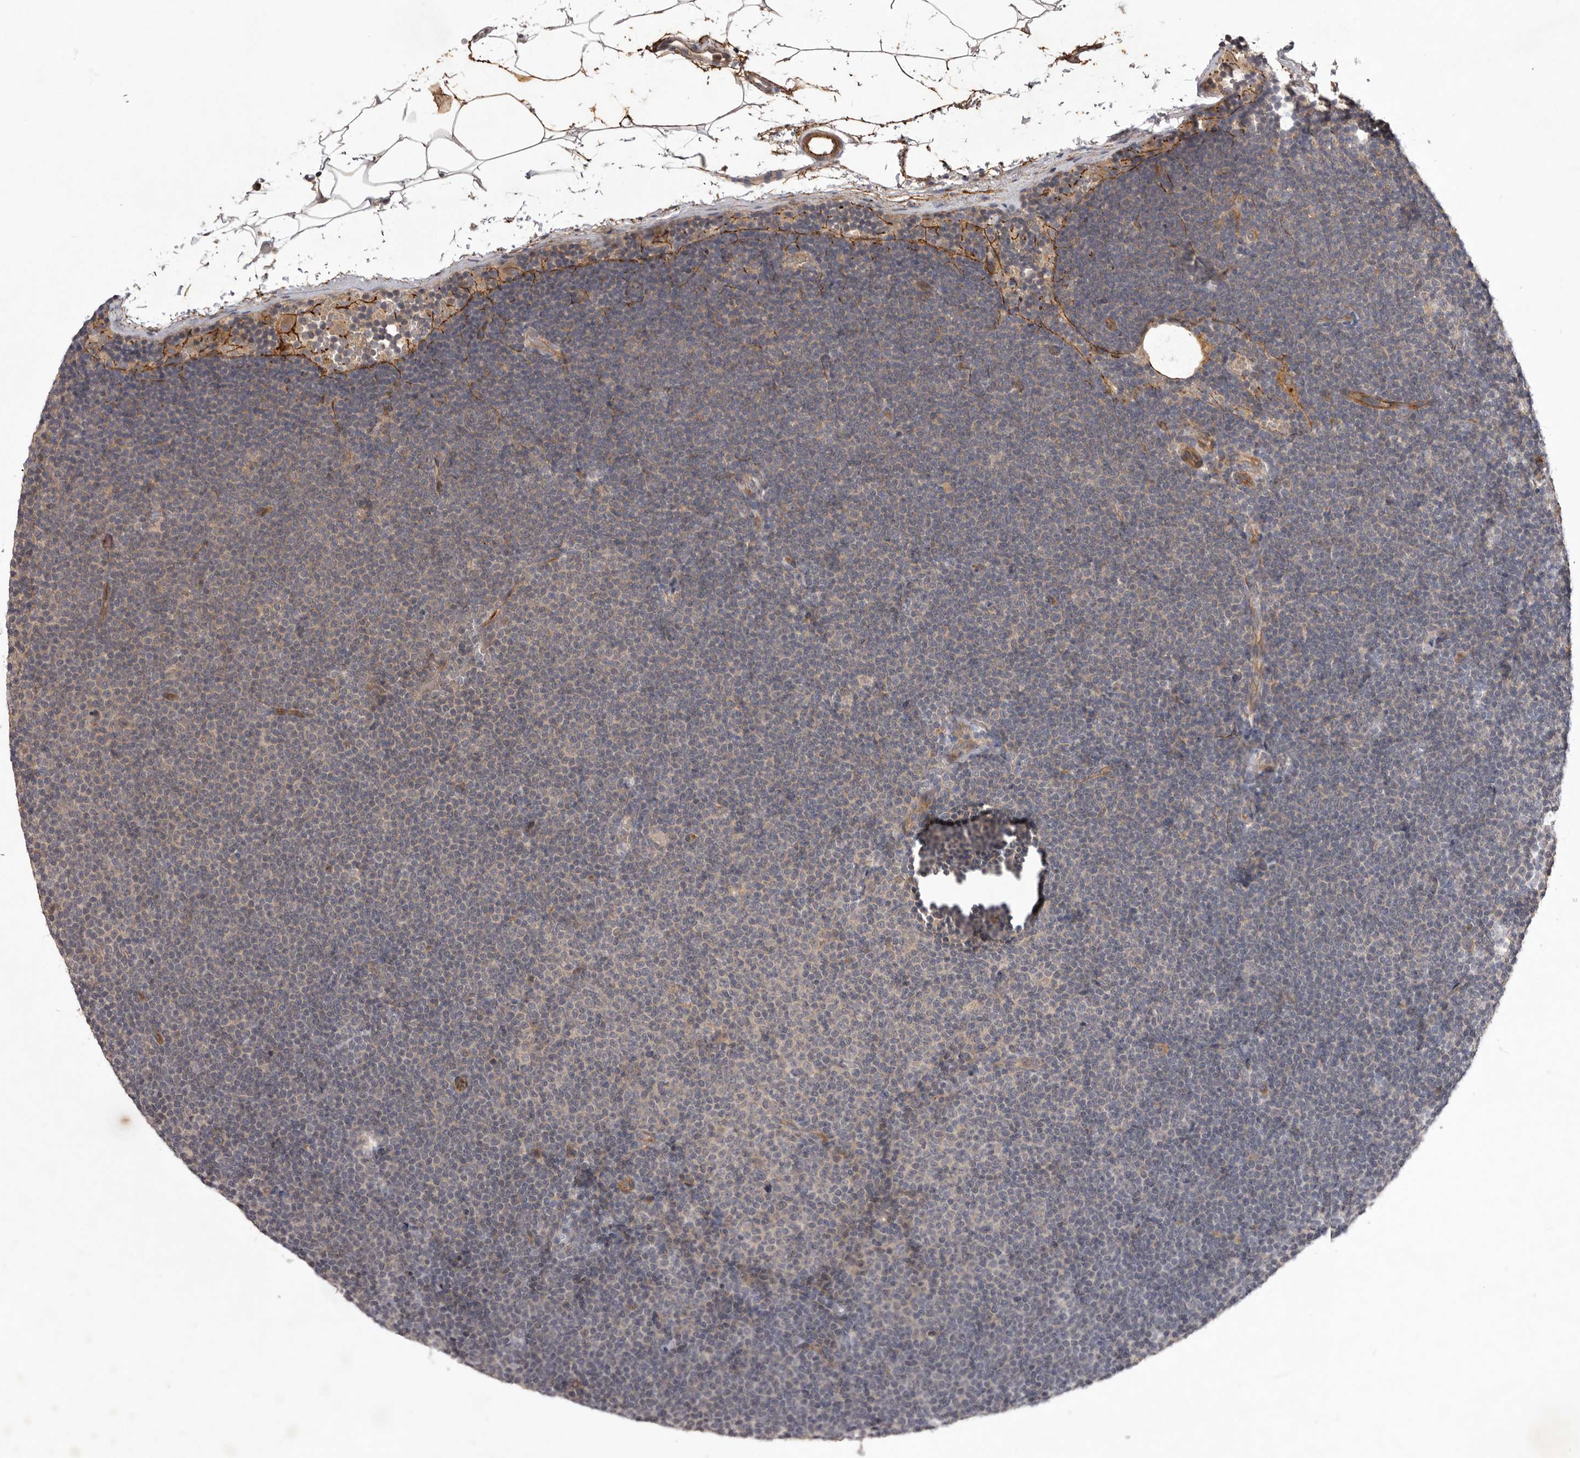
{"staining": {"intensity": "negative", "quantity": "none", "location": "none"}, "tissue": "lymphoma", "cell_type": "Tumor cells", "image_type": "cancer", "snomed": [{"axis": "morphology", "description": "Malignant lymphoma, non-Hodgkin's type, Low grade"}, {"axis": "topography", "description": "Lymph node"}], "caption": "The photomicrograph shows no staining of tumor cells in lymphoma.", "gene": "HBS1L", "patient": {"sex": "female", "age": 53}}